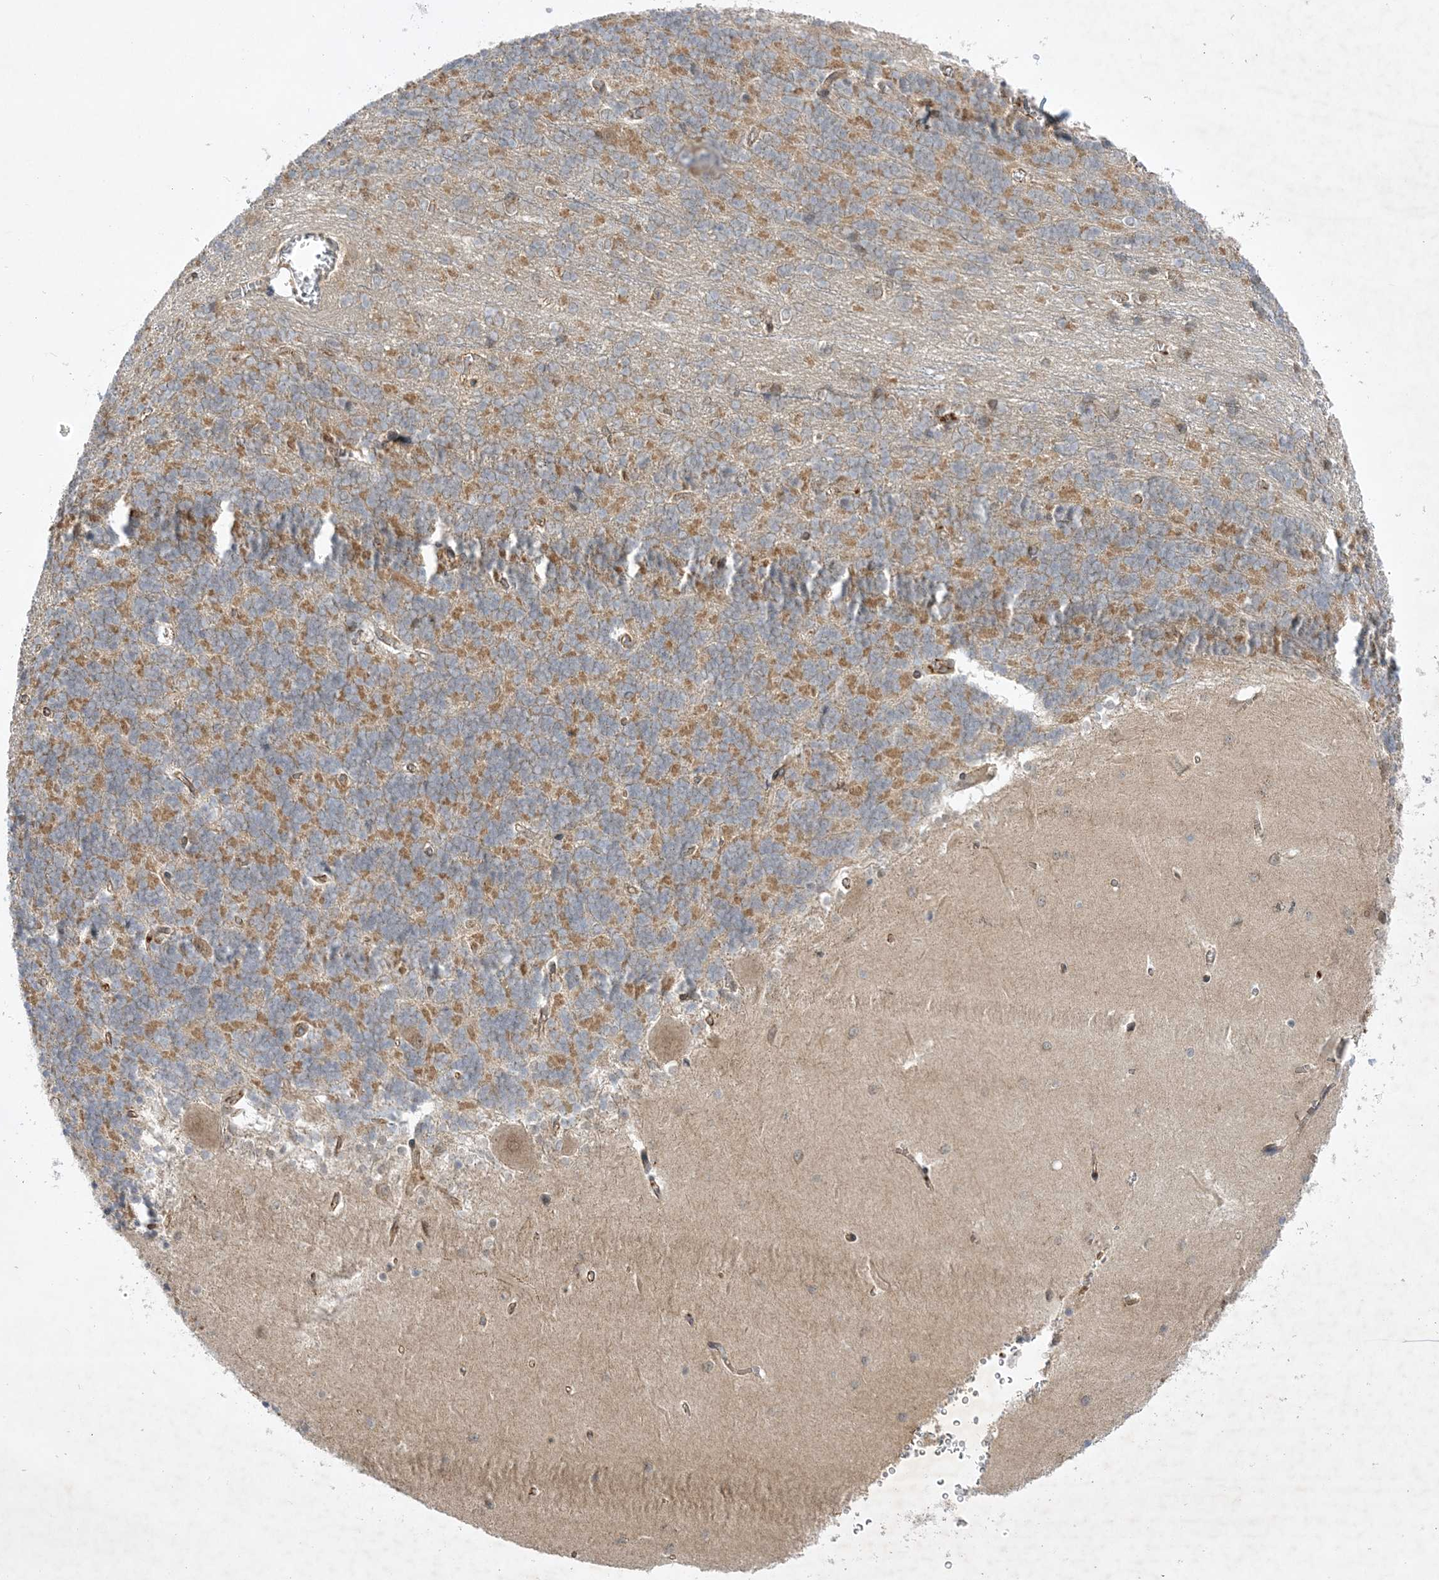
{"staining": {"intensity": "moderate", "quantity": "25%-75%", "location": "cytoplasmic/membranous"}, "tissue": "cerebellum", "cell_type": "Cells in granular layer", "image_type": "normal", "snomed": [{"axis": "morphology", "description": "Normal tissue, NOS"}, {"axis": "topography", "description": "Cerebellum"}], "caption": "Immunohistochemistry (DAB) staining of normal human cerebellum demonstrates moderate cytoplasmic/membranous protein expression in about 25%-75% of cells in granular layer.", "gene": "NAF1", "patient": {"sex": "male", "age": 37}}